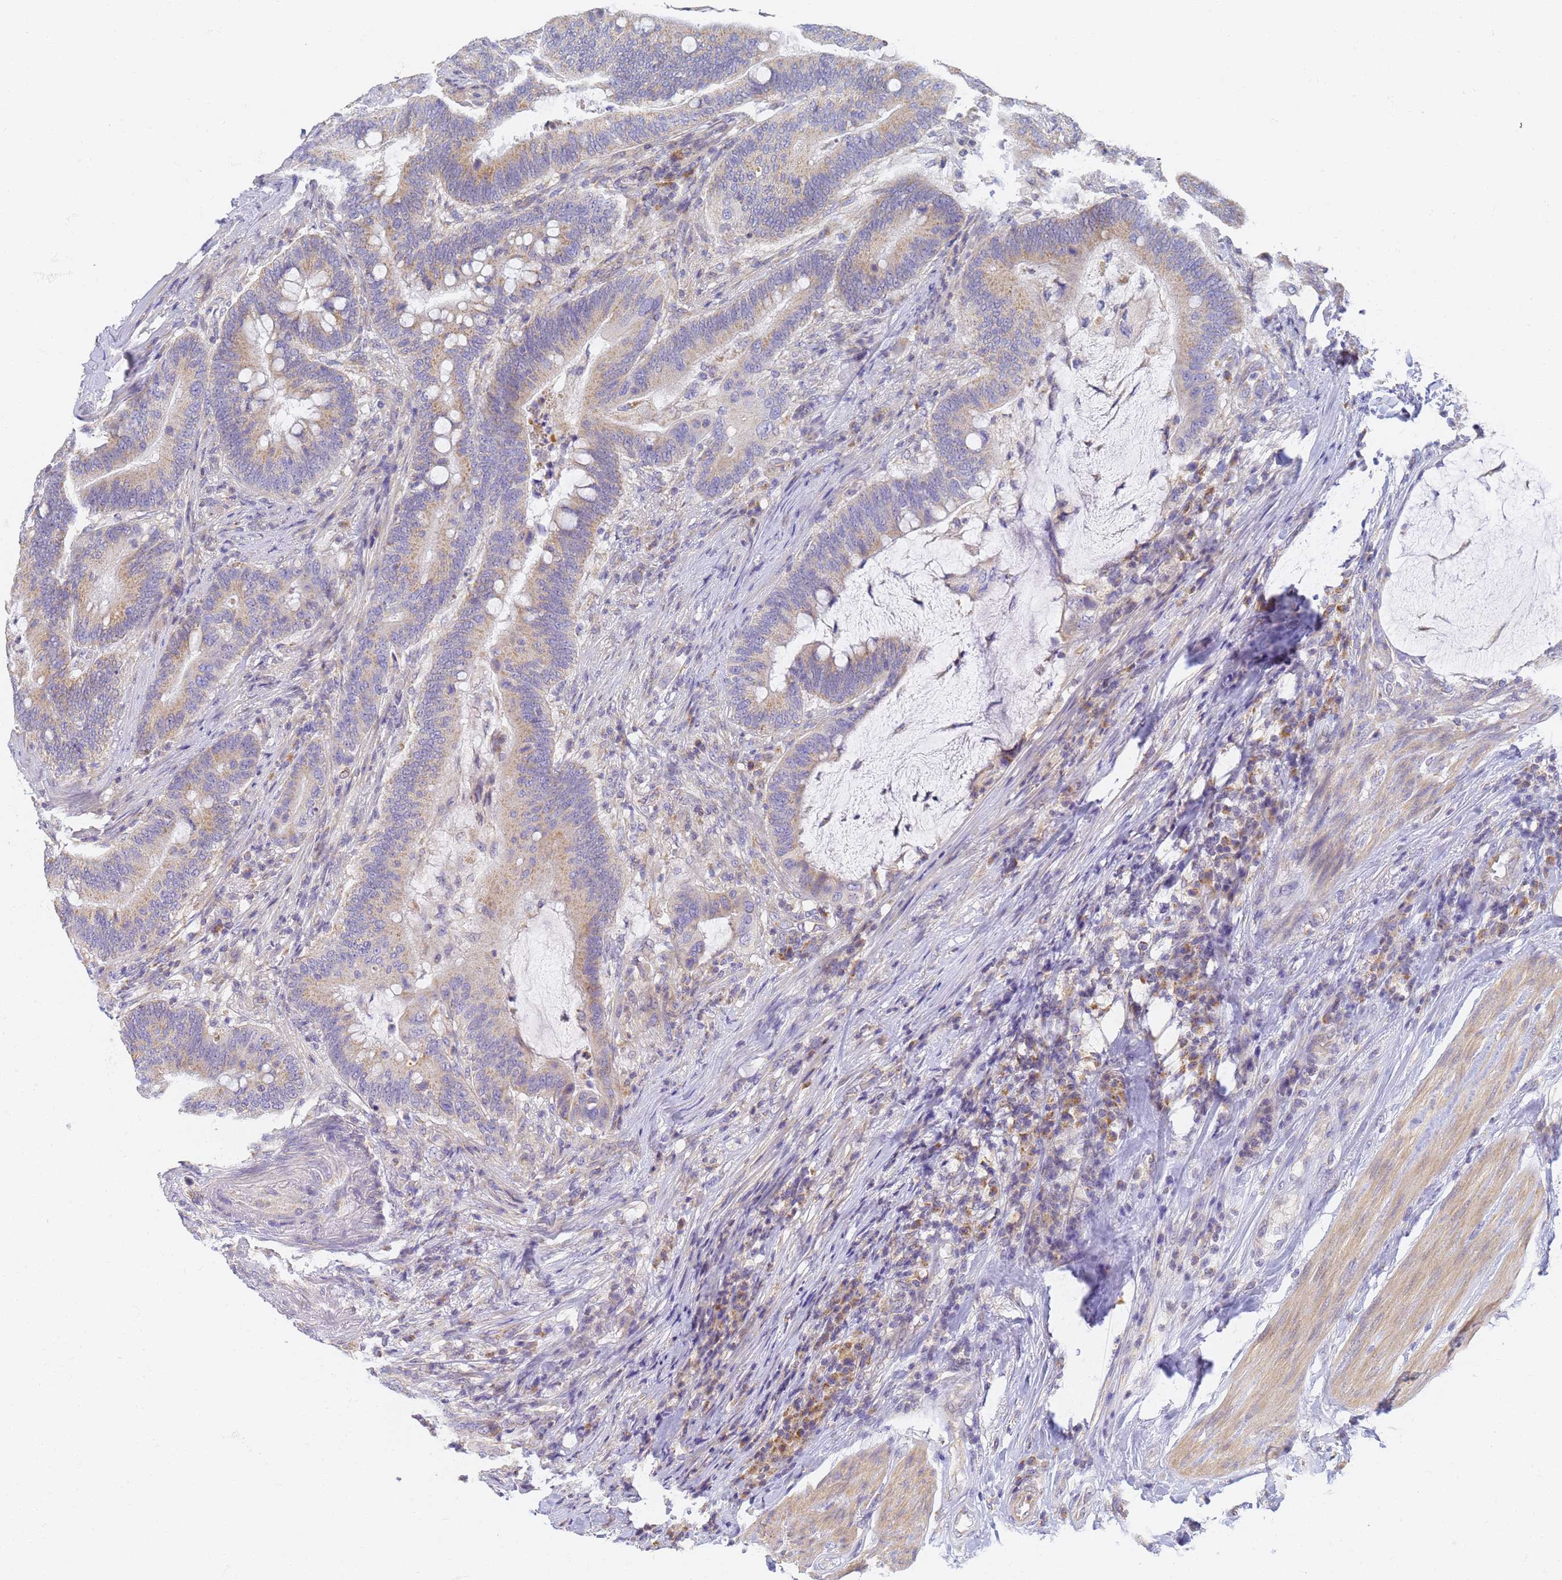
{"staining": {"intensity": "moderate", "quantity": ">75%", "location": "cytoplasmic/membranous"}, "tissue": "colorectal cancer", "cell_type": "Tumor cells", "image_type": "cancer", "snomed": [{"axis": "morphology", "description": "Adenocarcinoma, NOS"}, {"axis": "topography", "description": "Colon"}], "caption": "Tumor cells reveal medium levels of moderate cytoplasmic/membranous staining in approximately >75% of cells in colorectal cancer.", "gene": "UTP23", "patient": {"sex": "female", "age": 66}}